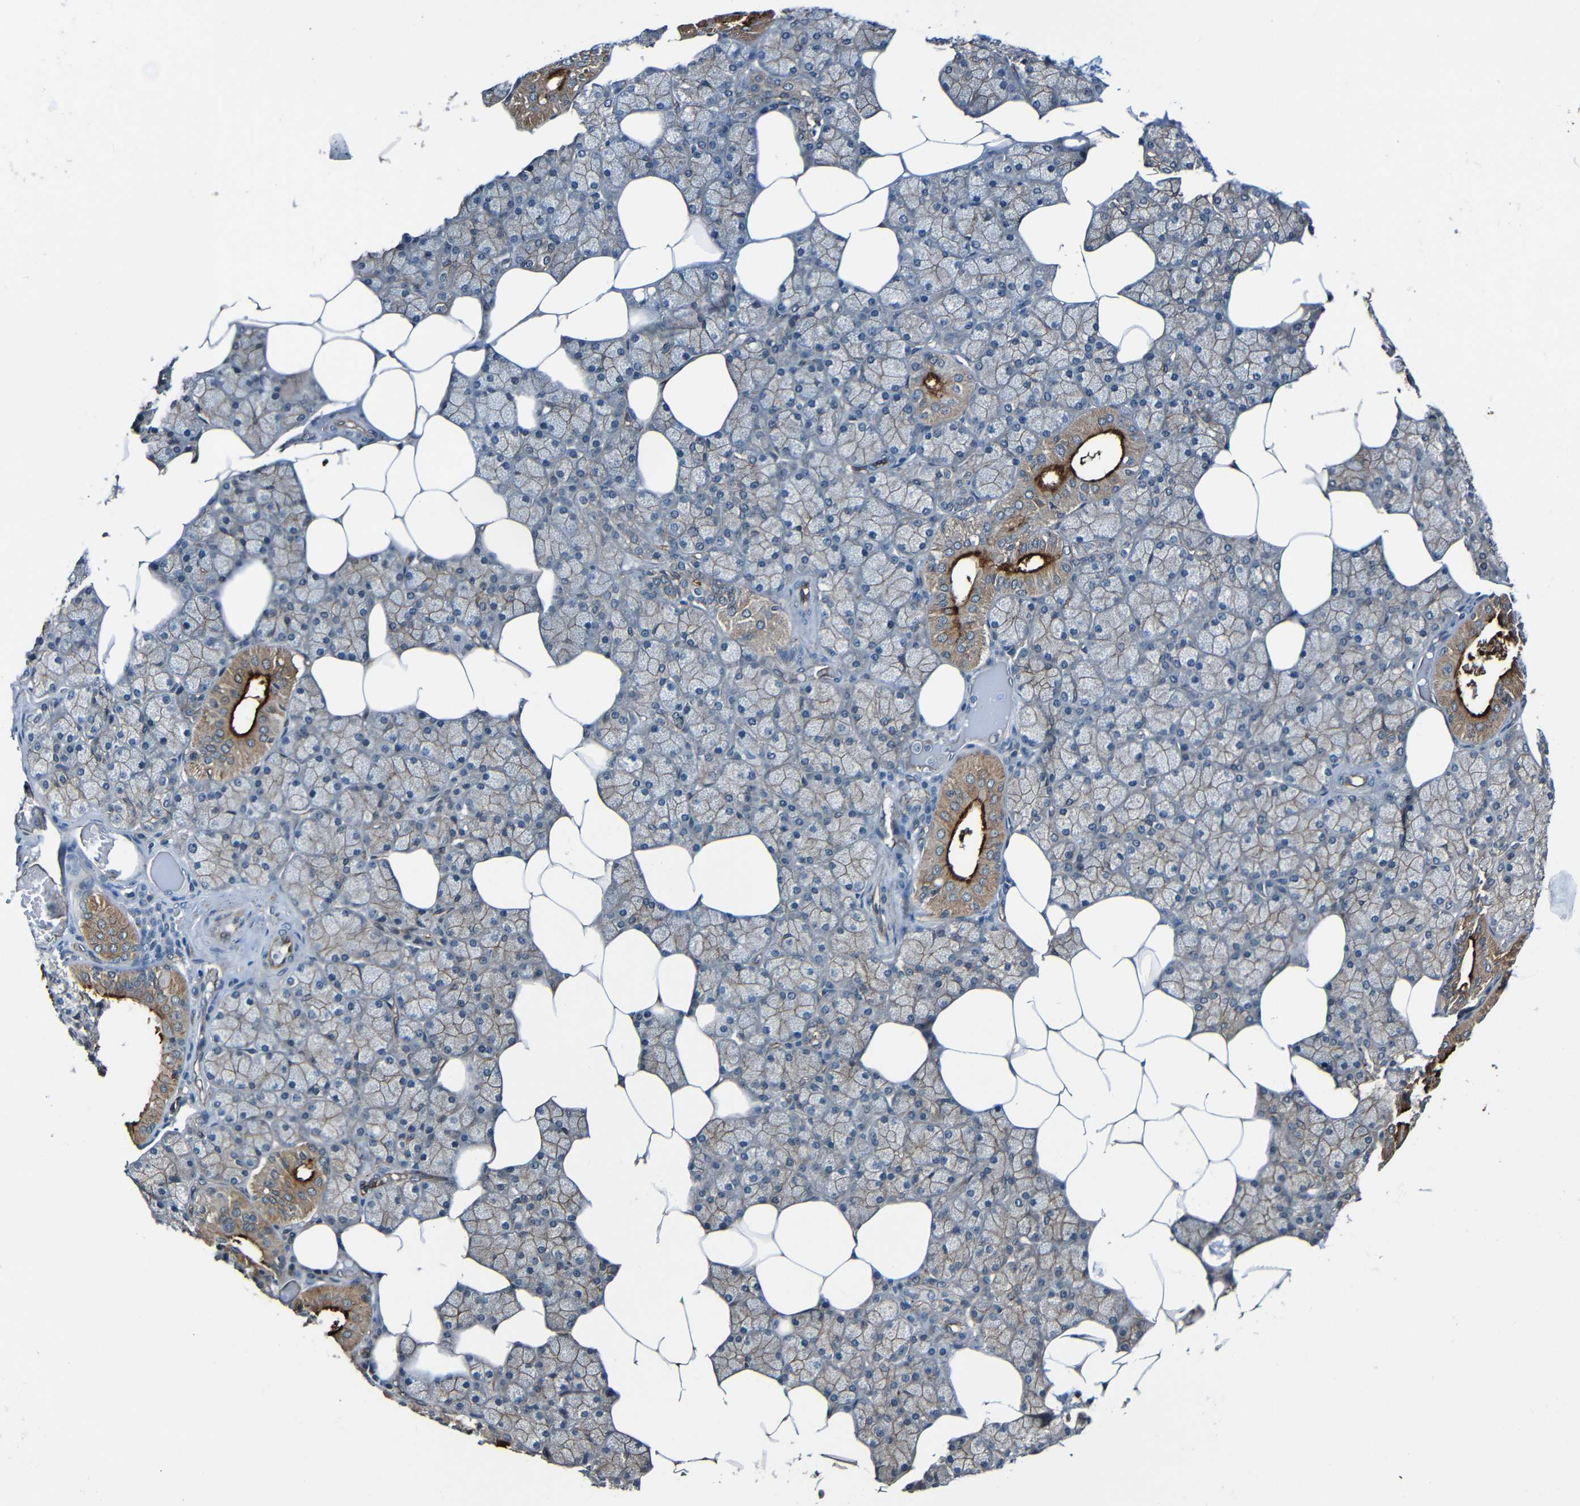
{"staining": {"intensity": "moderate", "quantity": ">75%", "location": "cytoplasmic/membranous"}, "tissue": "salivary gland", "cell_type": "Glandular cells", "image_type": "normal", "snomed": [{"axis": "morphology", "description": "Normal tissue, NOS"}, {"axis": "topography", "description": "Salivary gland"}], "caption": "Protein expression analysis of normal salivary gland demonstrates moderate cytoplasmic/membranous expression in about >75% of glandular cells.", "gene": "LGR5", "patient": {"sex": "male", "age": 62}}